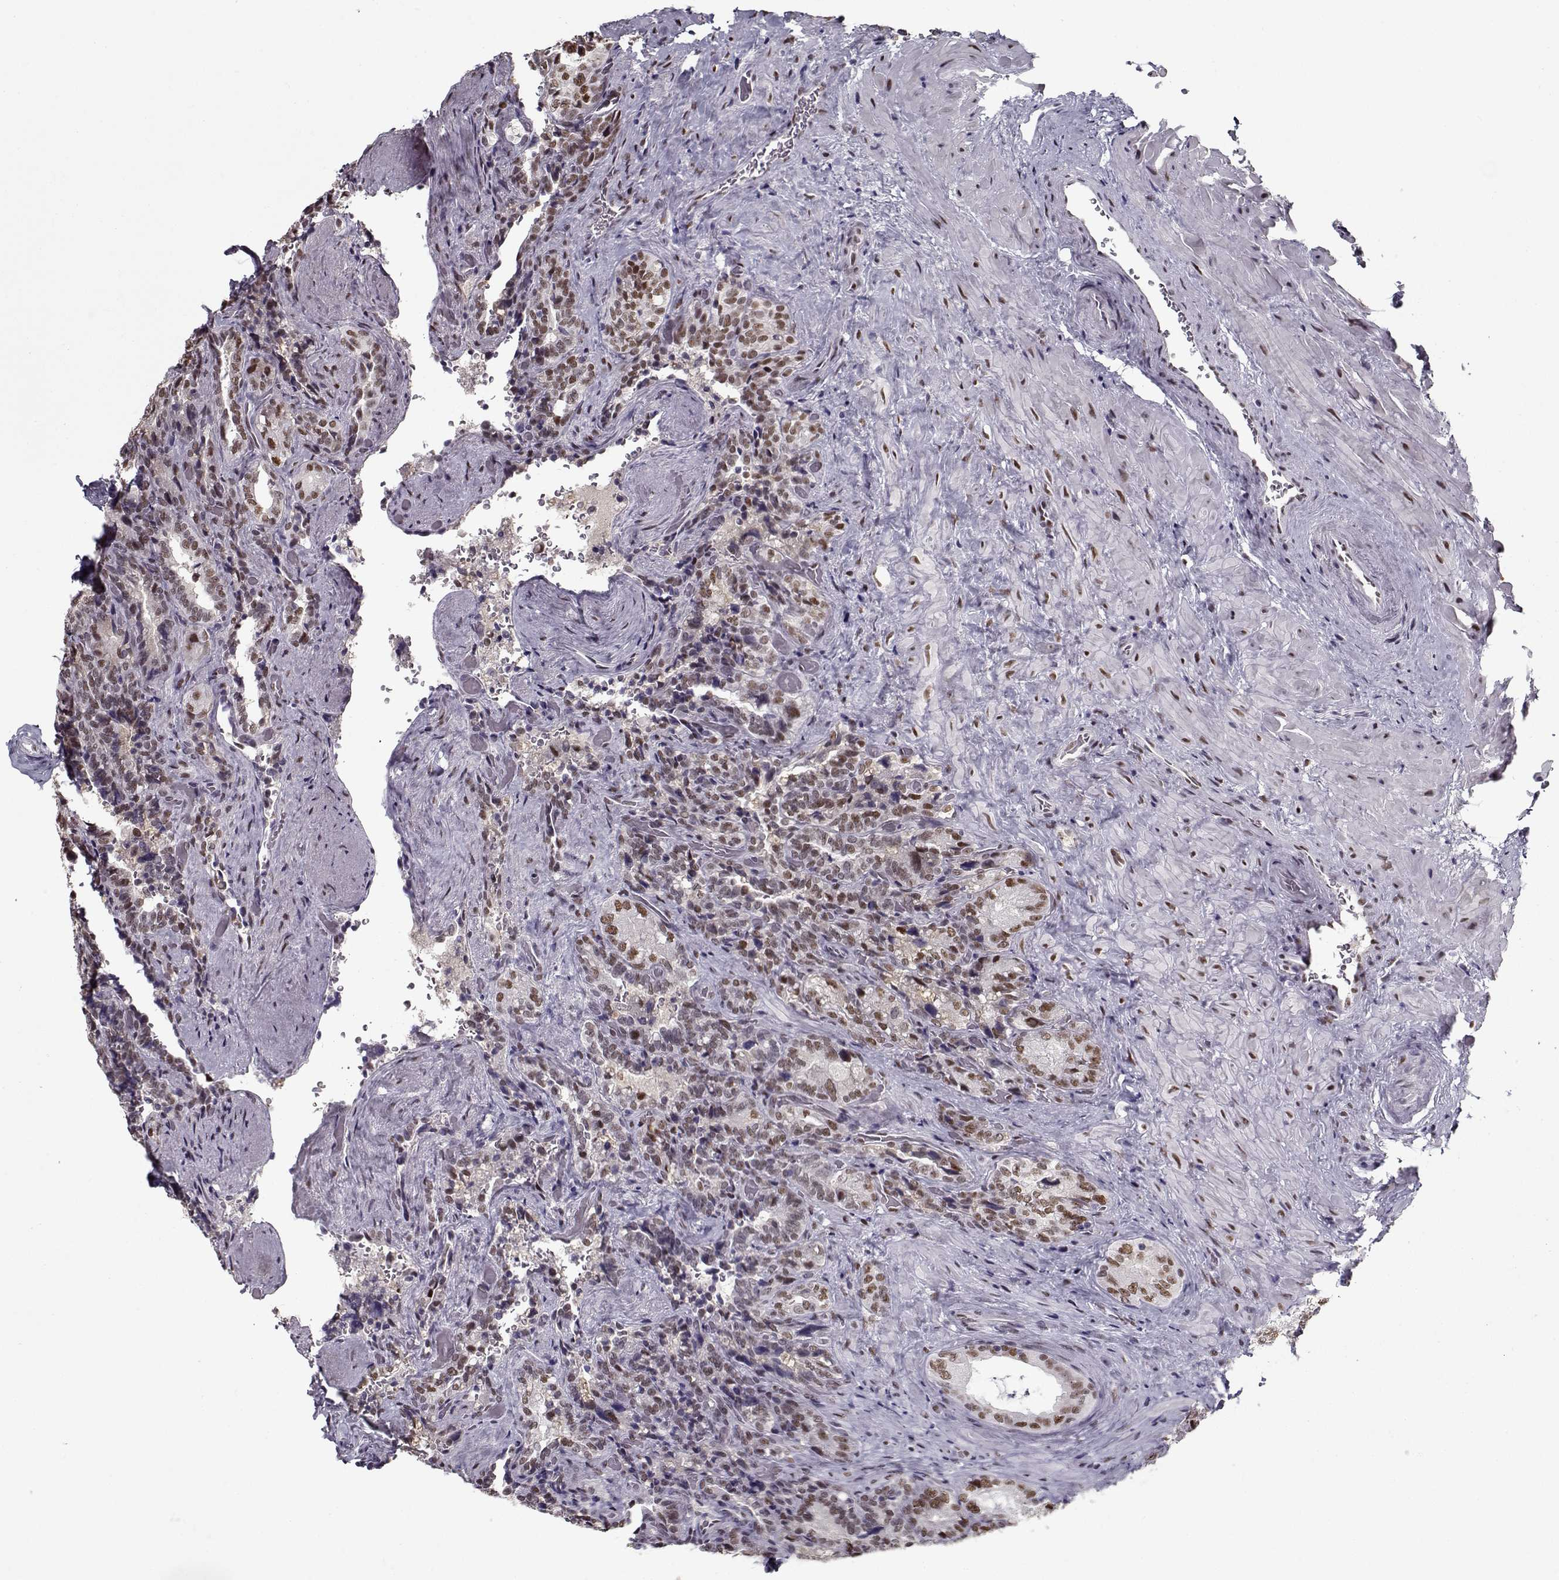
{"staining": {"intensity": "weak", "quantity": "25%-75%", "location": "nuclear"}, "tissue": "seminal vesicle", "cell_type": "Glandular cells", "image_type": "normal", "snomed": [{"axis": "morphology", "description": "Normal tissue, NOS"}, {"axis": "topography", "description": "Seminal veicle"}], "caption": "The histopathology image demonstrates a brown stain indicating the presence of a protein in the nuclear of glandular cells in seminal vesicle. Using DAB (3,3'-diaminobenzidine) (brown) and hematoxylin (blue) stains, captured at high magnification using brightfield microscopy.", "gene": "PRMT1", "patient": {"sex": "male", "age": 69}}